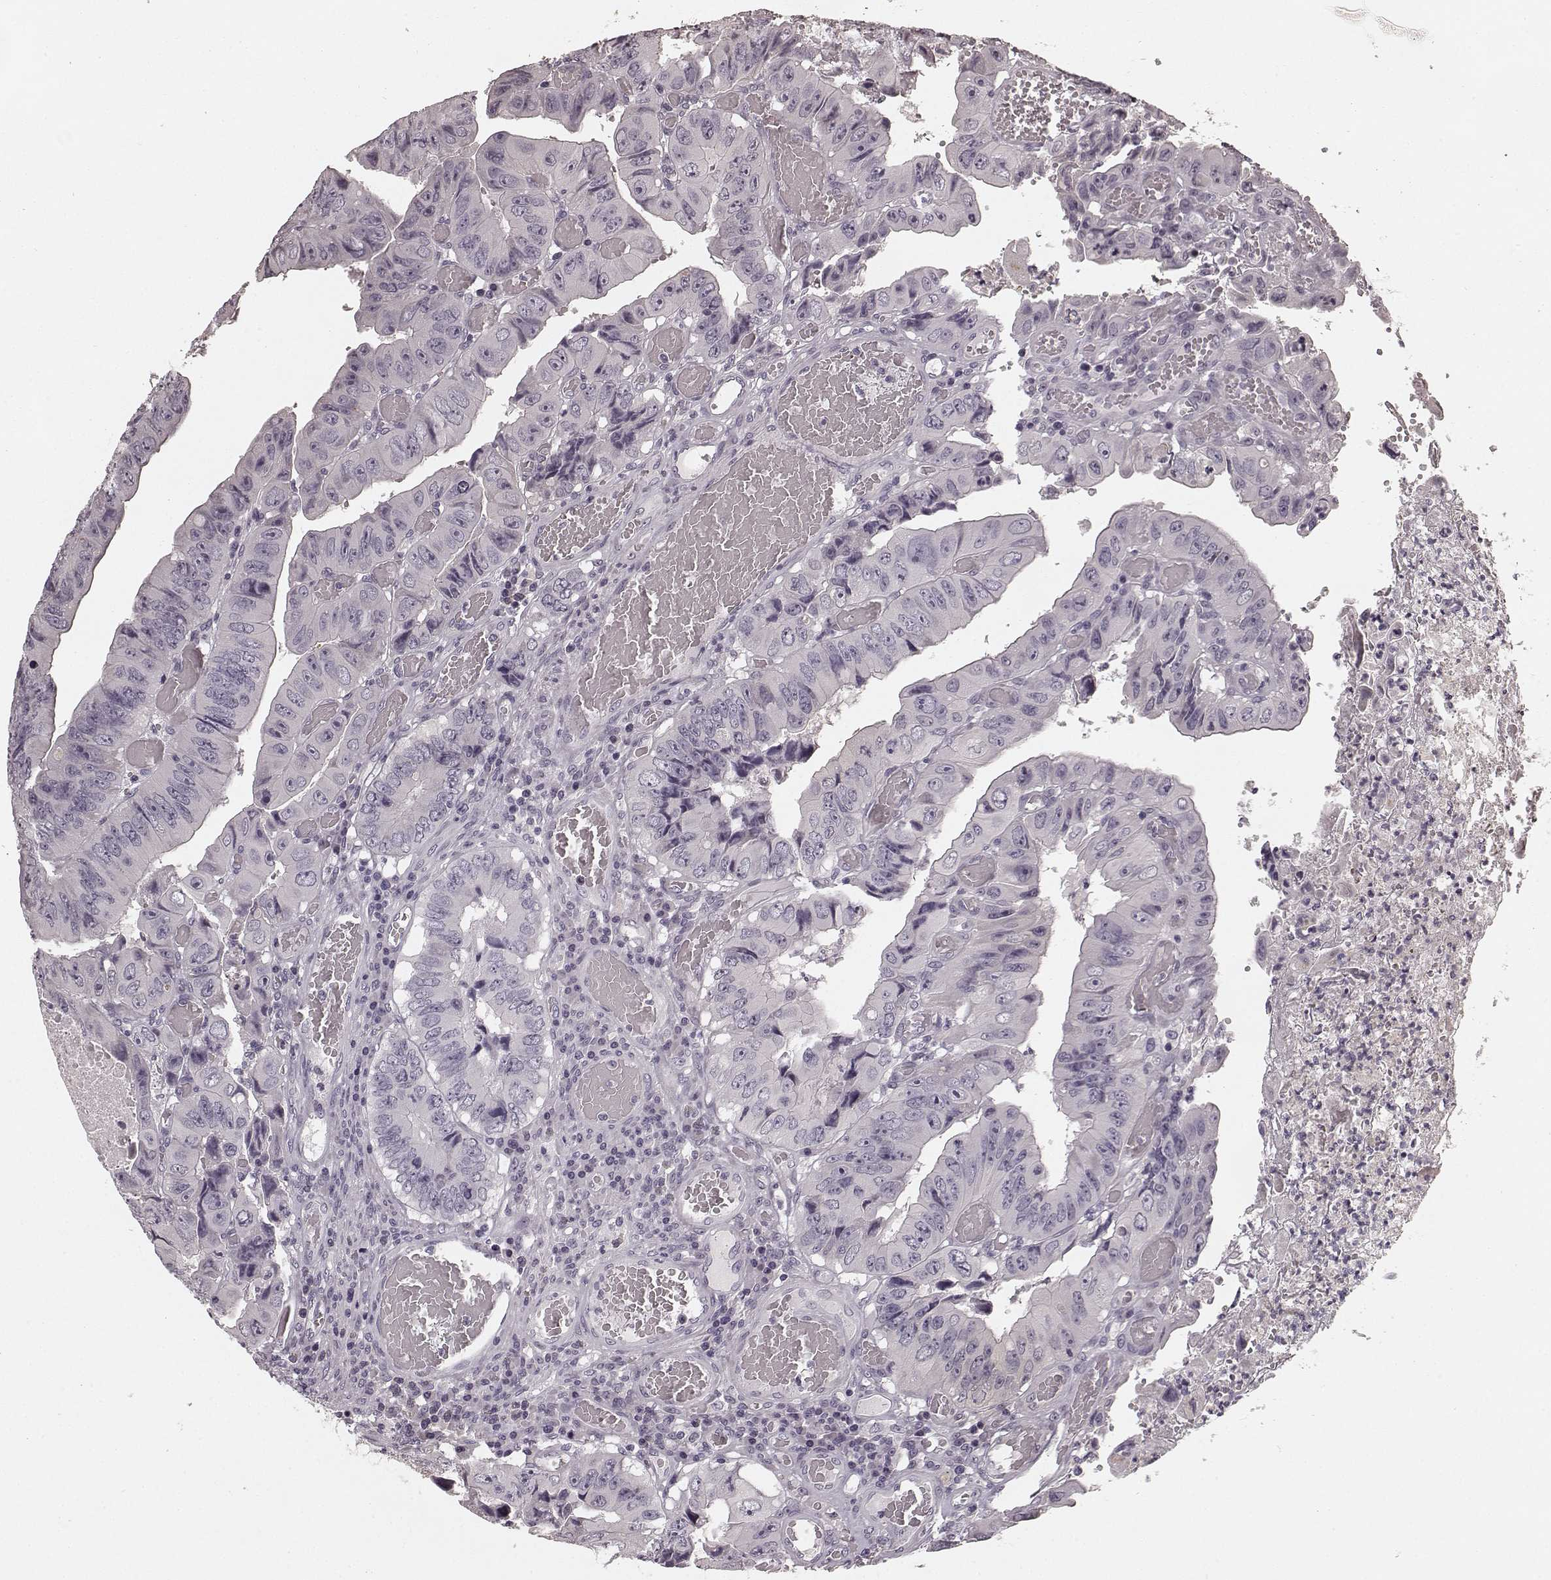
{"staining": {"intensity": "negative", "quantity": "none", "location": "none"}, "tissue": "colorectal cancer", "cell_type": "Tumor cells", "image_type": "cancer", "snomed": [{"axis": "morphology", "description": "Adenocarcinoma, NOS"}, {"axis": "topography", "description": "Colon"}], "caption": "The image shows no significant staining in tumor cells of adenocarcinoma (colorectal). Nuclei are stained in blue.", "gene": "RIT2", "patient": {"sex": "female", "age": 84}}